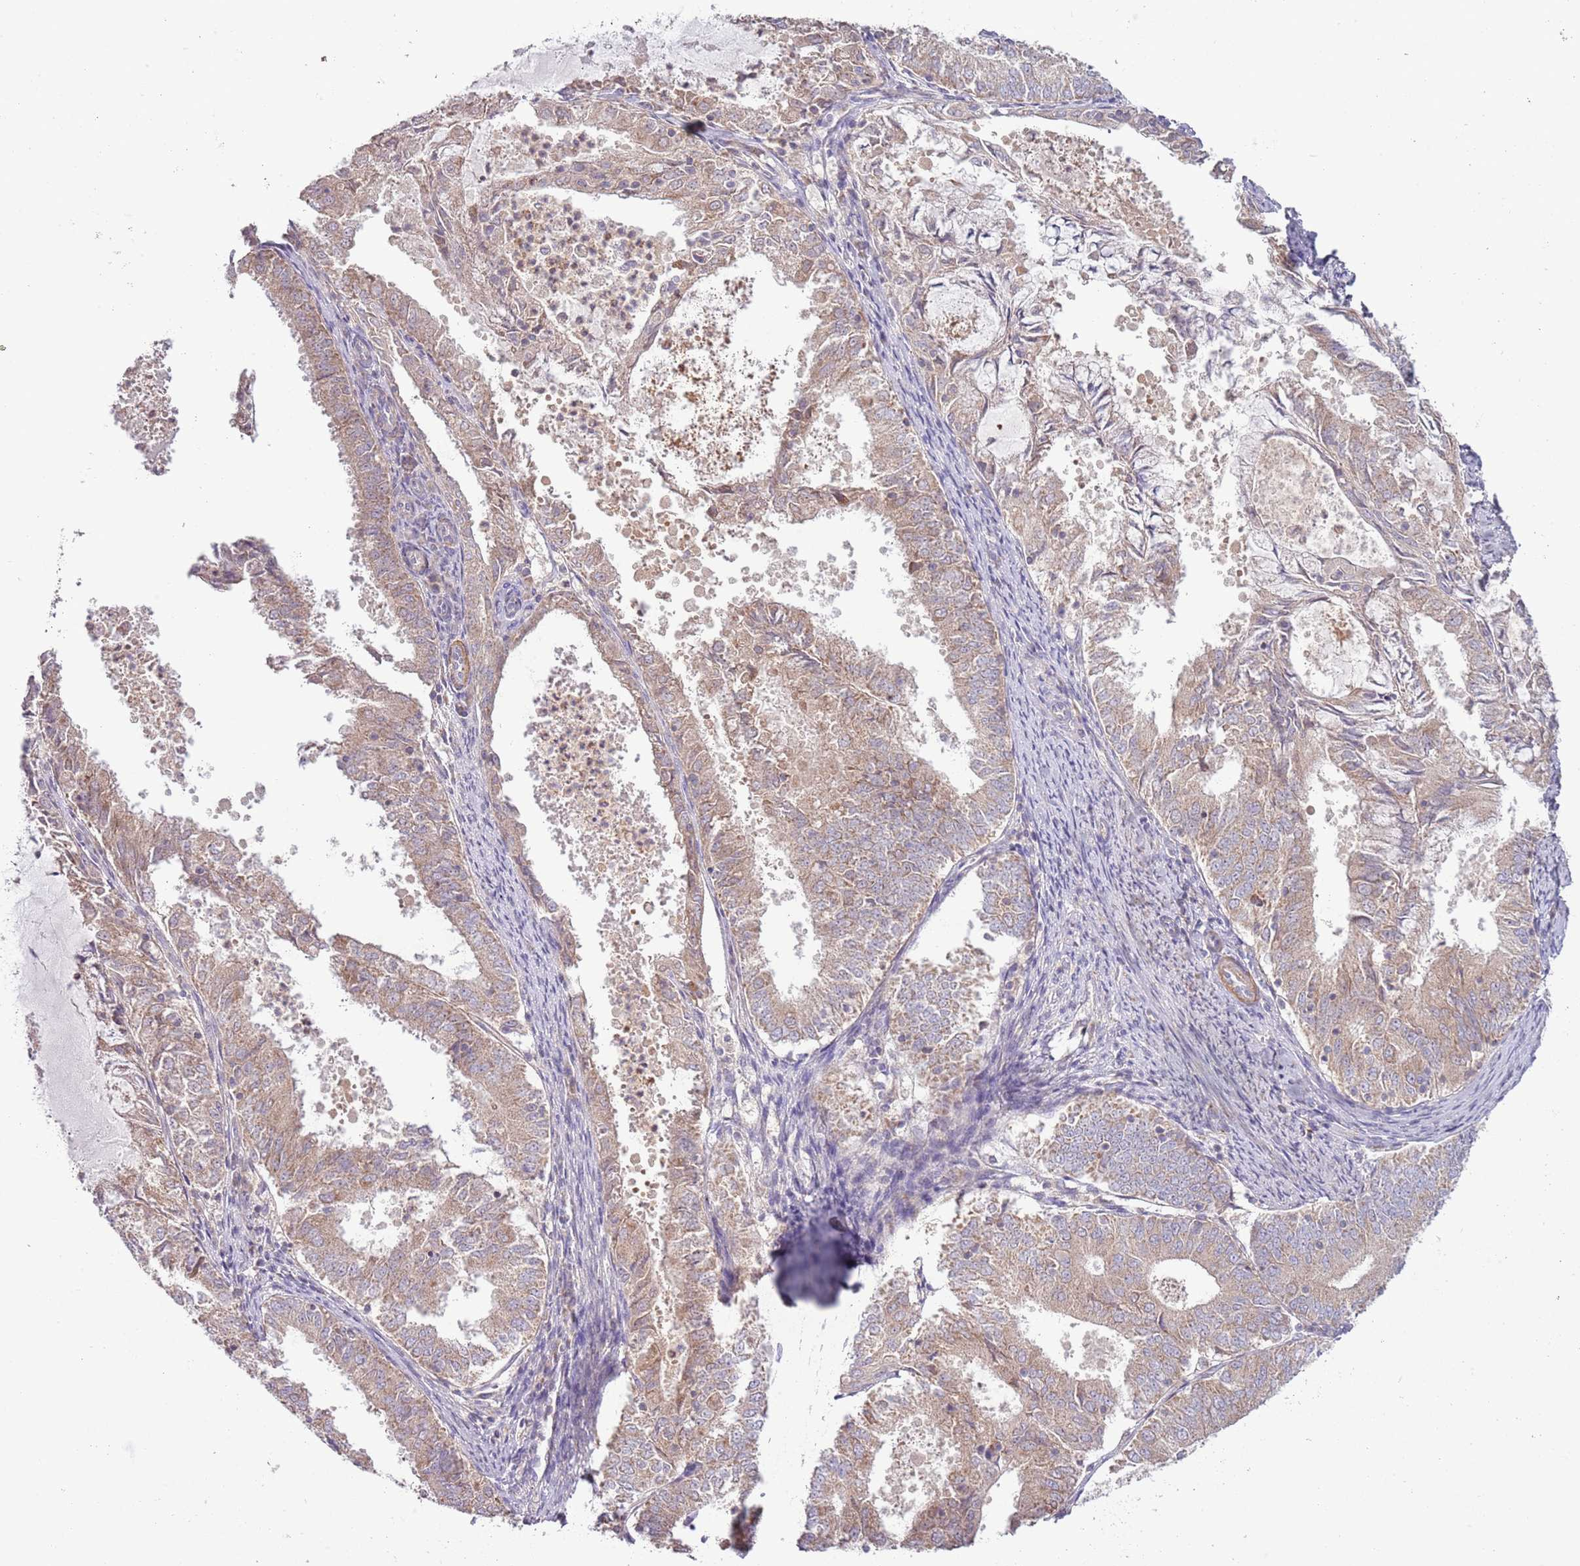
{"staining": {"intensity": "moderate", "quantity": ">75%", "location": "cytoplasmic/membranous"}, "tissue": "endometrial cancer", "cell_type": "Tumor cells", "image_type": "cancer", "snomed": [{"axis": "morphology", "description": "Adenocarcinoma, NOS"}, {"axis": "topography", "description": "Endometrium"}], "caption": "Protein analysis of endometrial adenocarcinoma tissue exhibits moderate cytoplasmic/membranous positivity in approximately >75% of tumor cells. The protein is stained brown, and the nuclei are stained in blue (DAB IHC with brightfield microscopy, high magnification).", "gene": "DTD2", "patient": {"sex": "female", "age": 57}}